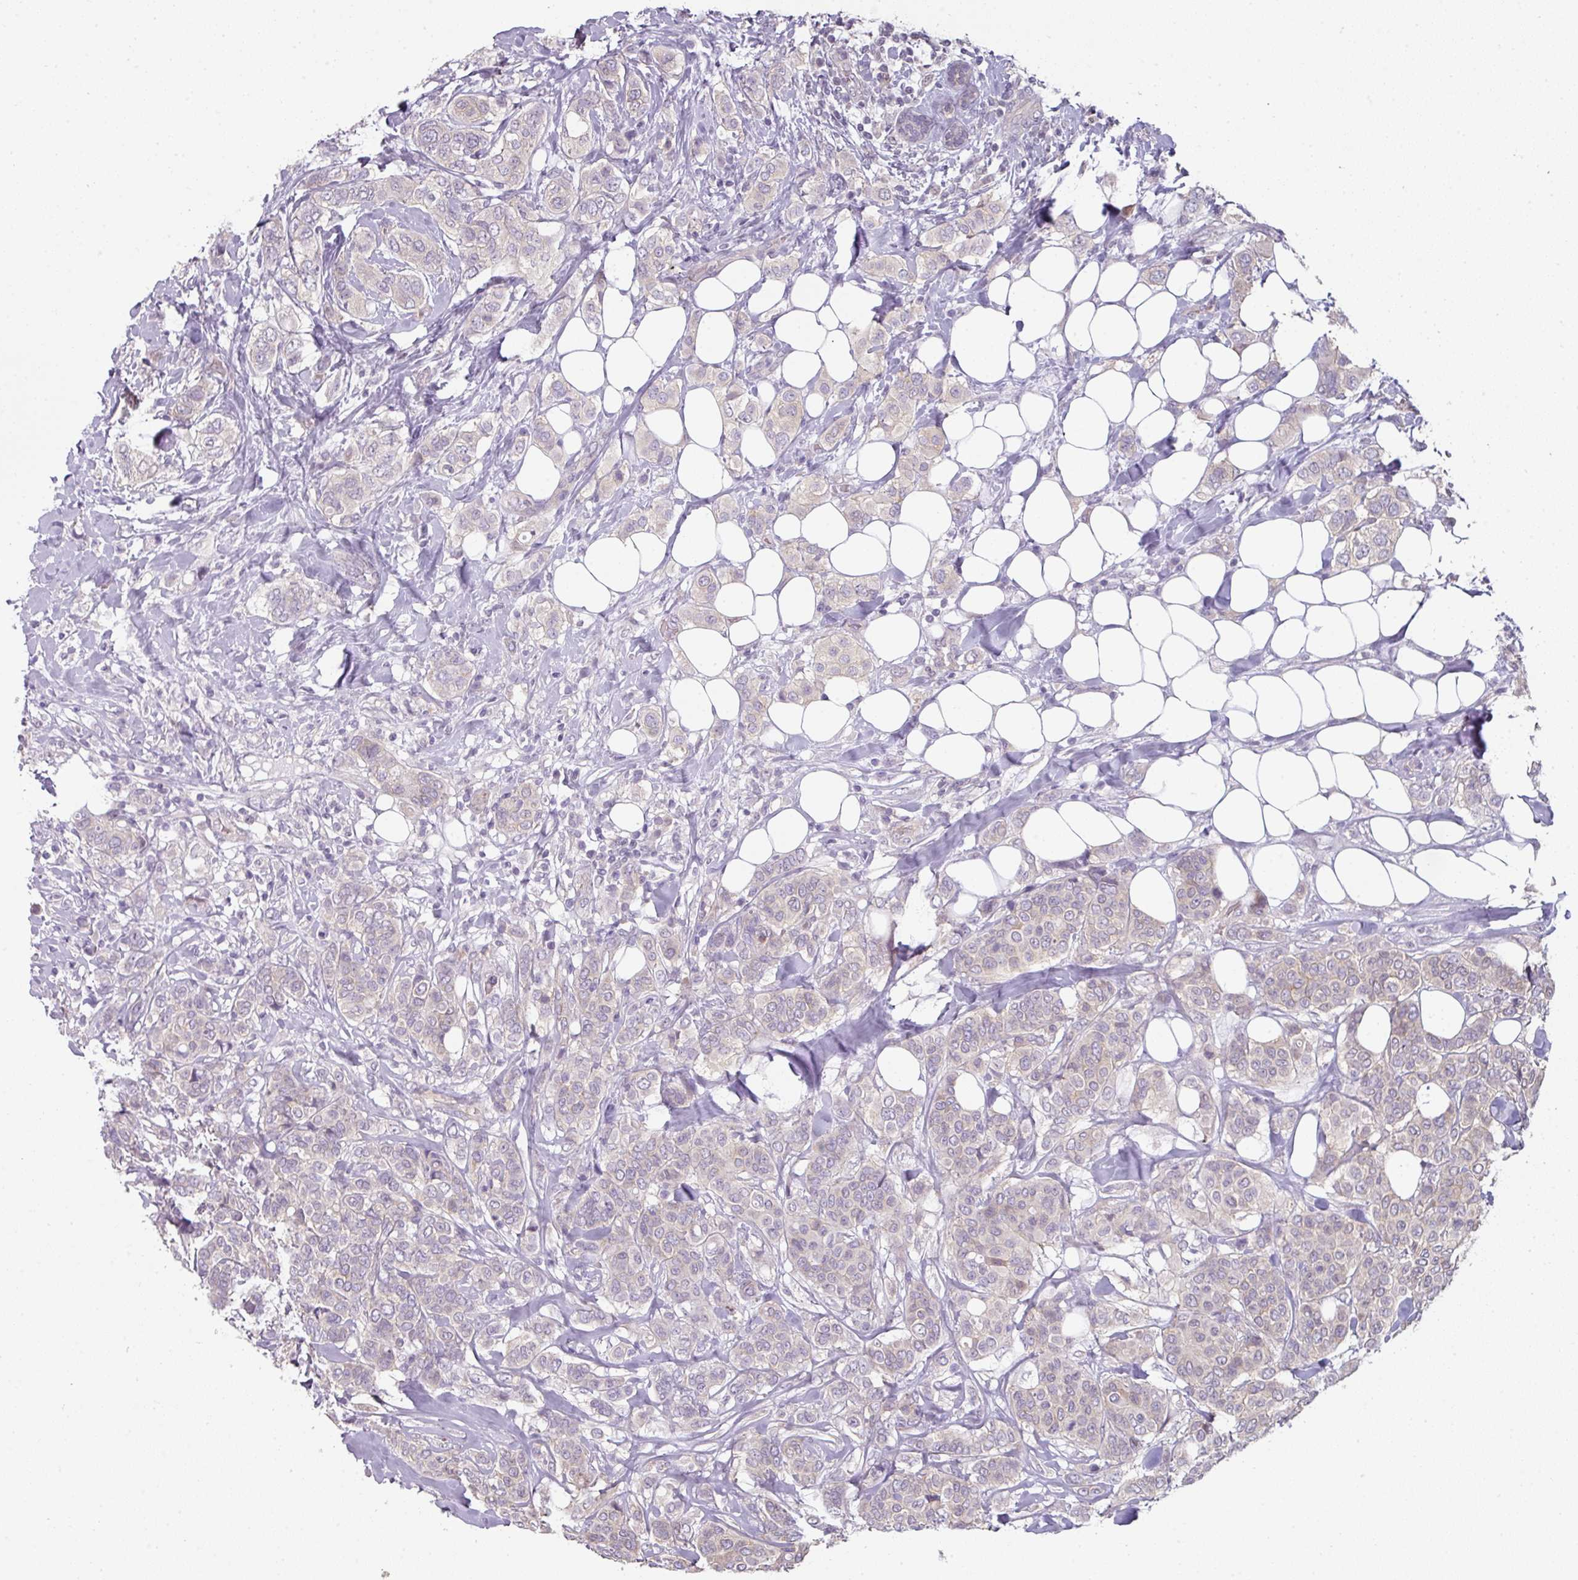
{"staining": {"intensity": "negative", "quantity": "none", "location": "none"}, "tissue": "breast cancer", "cell_type": "Tumor cells", "image_type": "cancer", "snomed": [{"axis": "morphology", "description": "Lobular carcinoma"}, {"axis": "topography", "description": "Breast"}], "caption": "Immunohistochemistry (IHC) histopathology image of human breast cancer stained for a protein (brown), which shows no positivity in tumor cells. The staining is performed using DAB brown chromogen with nuclei counter-stained in using hematoxylin.", "gene": "C19orf33", "patient": {"sex": "female", "age": 51}}